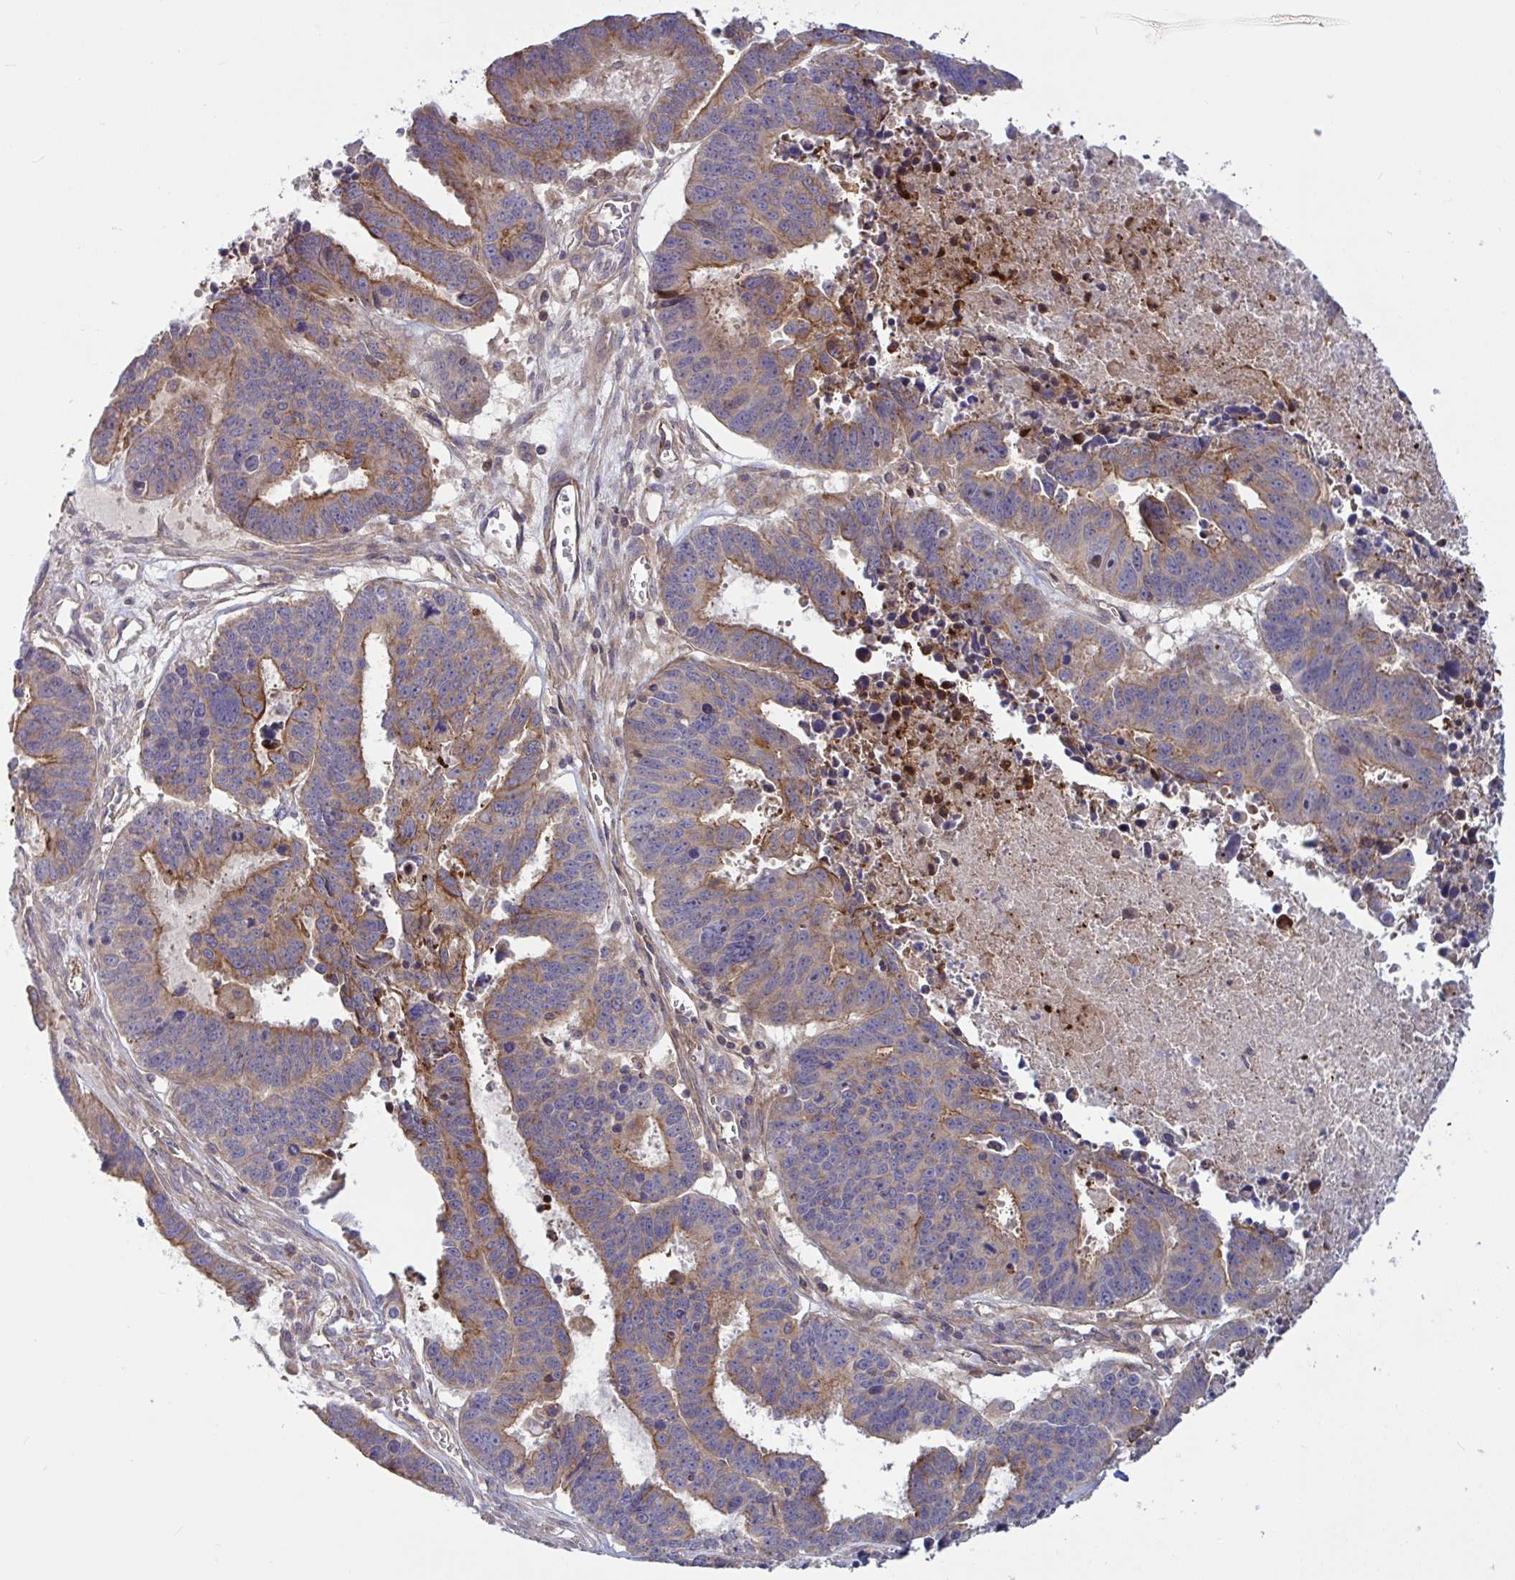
{"staining": {"intensity": "moderate", "quantity": ">75%", "location": "cytoplasmic/membranous"}, "tissue": "ovarian cancer", "cell_type": "Tumor cells", "image_type": "cancer", "snomed": [{"axis": "morphology", "description": "Carcinoma, endometroid"}, {"axis": "morphology", "description": "Cystadenocarcinoma, serous, NOS"}, {"axis": "topography", "description": "Ovary"}], "caption": "A micrograph of serous cystadenocarcinoma (ovarian) stained for a protein reveals moderate cytoplasmic/membranous brown staining in tumor cells.", "gene": "TANK", "patient": {"sex": "female", "age": 45}}